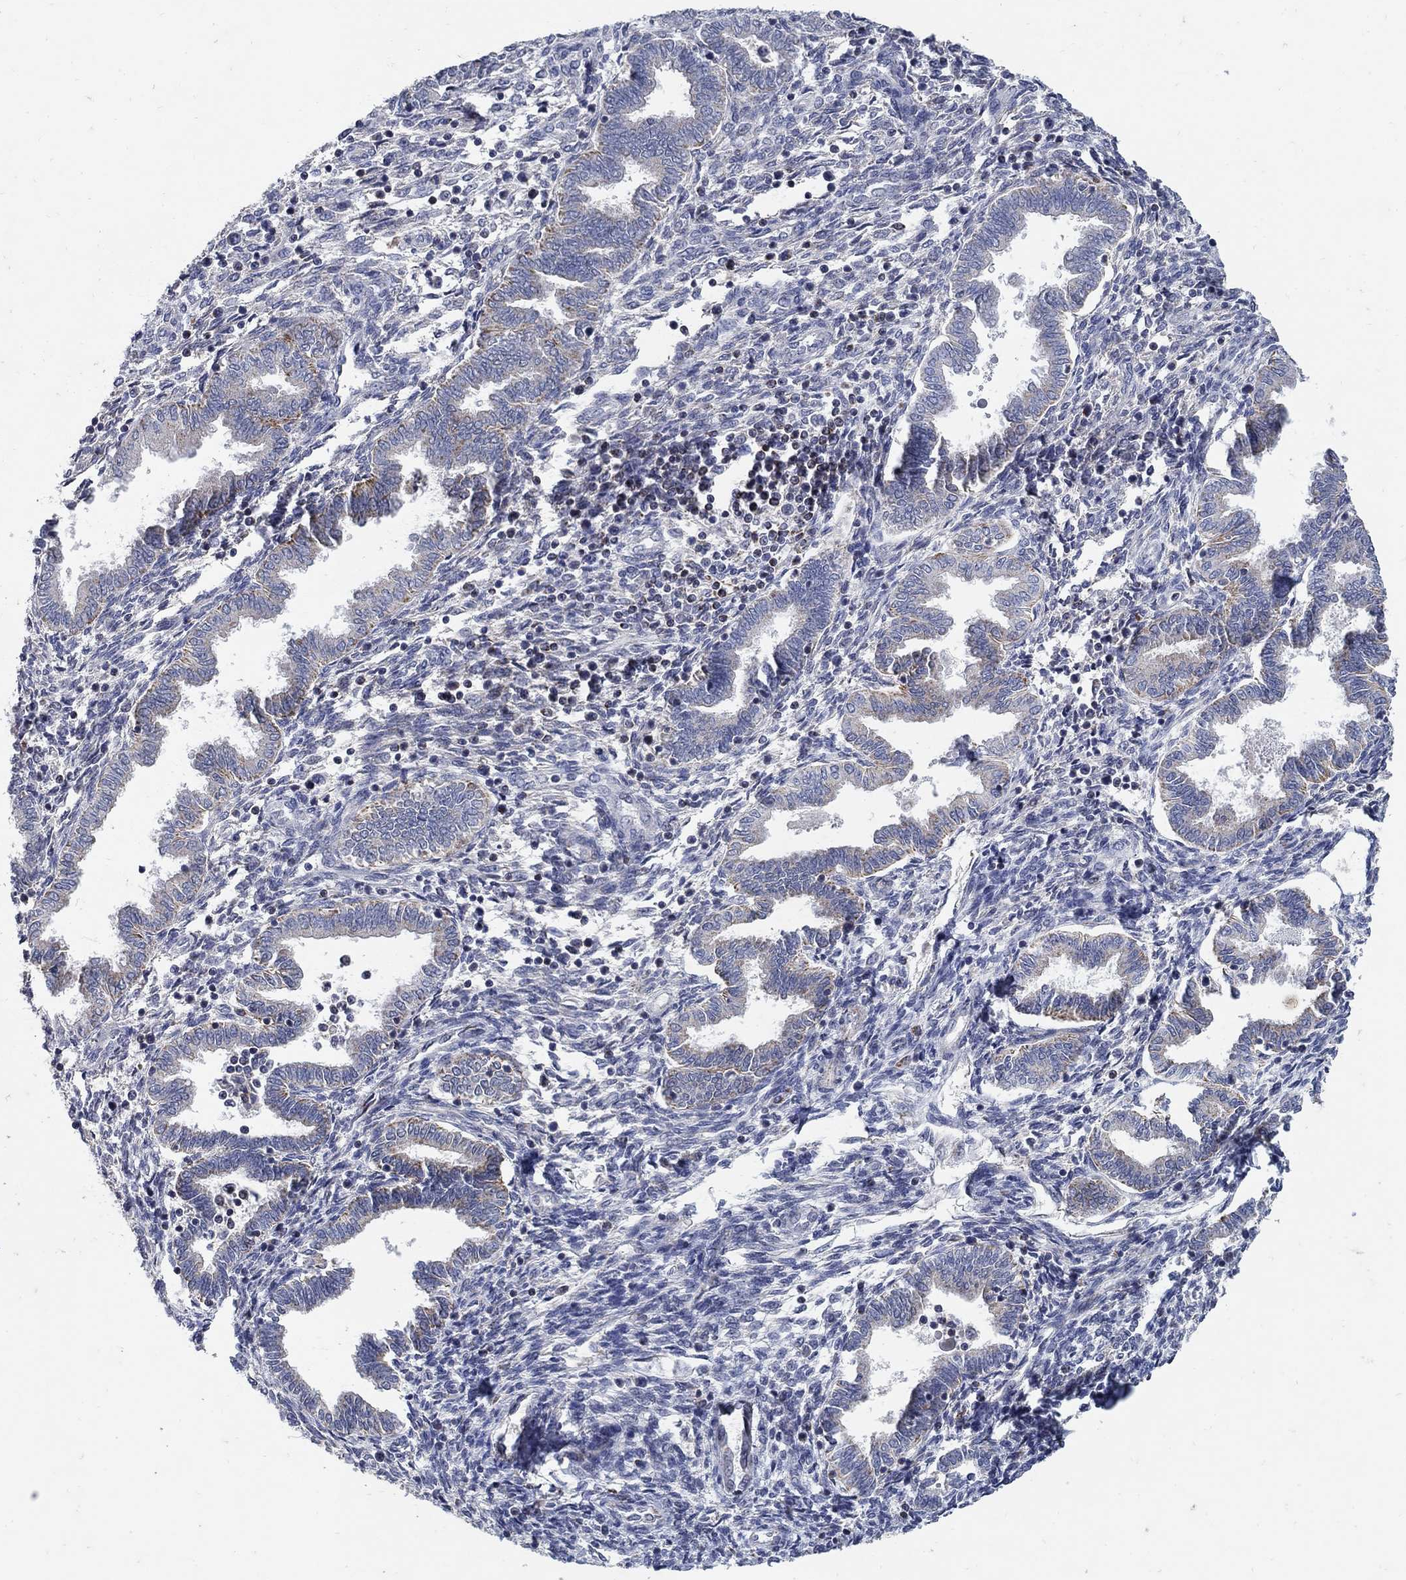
{"staining": {"intensity": "negative", "quantity": "none", "location": "none"}, "tissue": "endometrium", "cell_type": "Cells in endometrial stroma", "image_type": "normal", "snomed": [{"axis": "morphology", "description": "Normal tissue, NOS"}, {"axis": "topography", "description": "Endometrium"}], "caption": "Immunohistochemistry (IHC) image of benign endometrium: human endometrium stained with DAB displays no significant protein positivity in cells in endometrial stroma. (DAB IHC visualized using brightfield microscopy, high magnification).", "gene": "HMX2", "patient": {"sex": "female", "age": 42}}